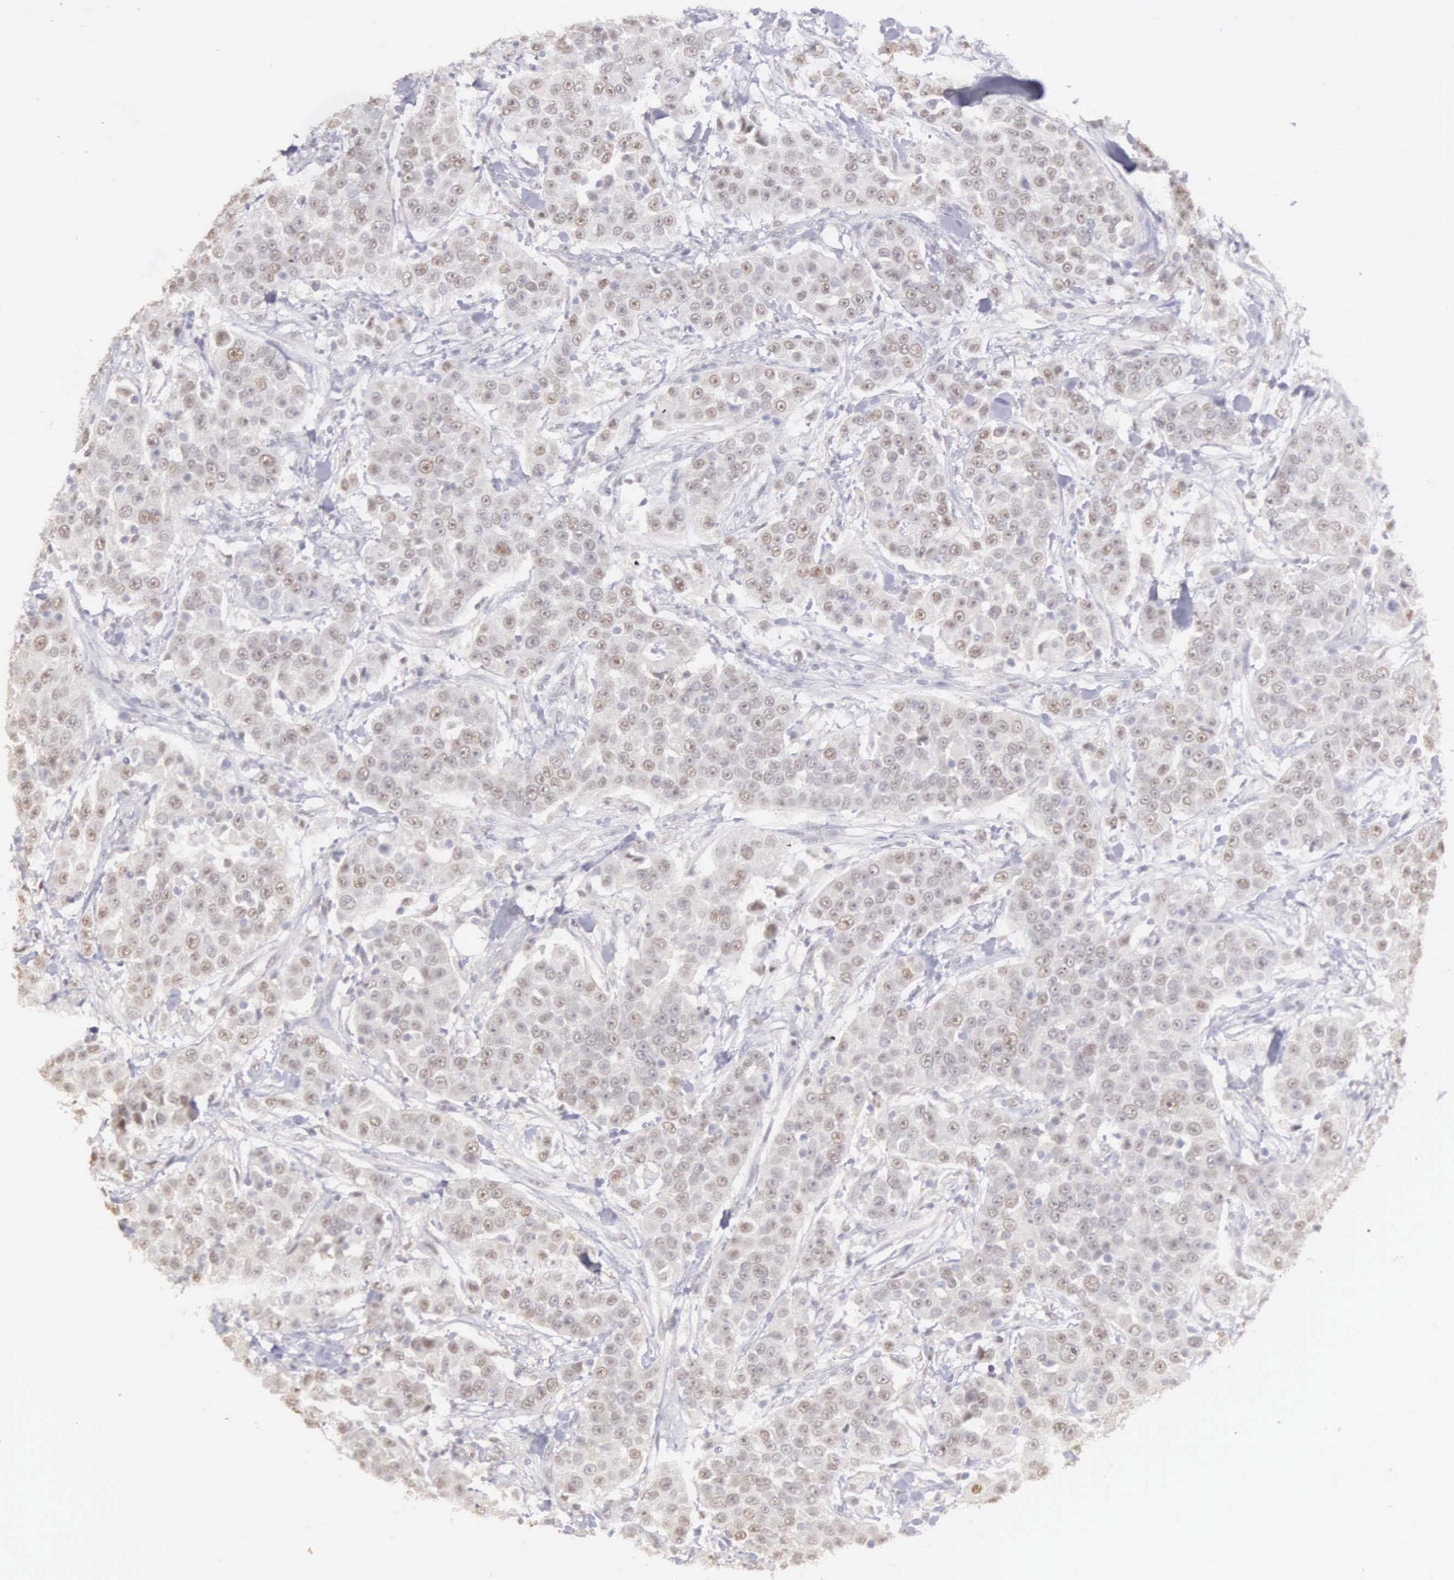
{"staining": {"intensity": "weak", "quantity": "25%-75%", "location": "nuclear"}, "tissue": "urothelial cancer", "cell_type": "Tumor cells", "image_type": "cancer", "snomed": [{"axis": "morphology", "description": "Urothelial carcinoma, High grade"}, {"axis": "topography", "description": "Urinary bladder"}], "caption": "Tumor cells exhibit low levels of weak nuclear expression in approximately 25%-75% of cells in human urothelial cancer.", "gene": "UBA1", "patient": {"sex": "female", "age": 80}}